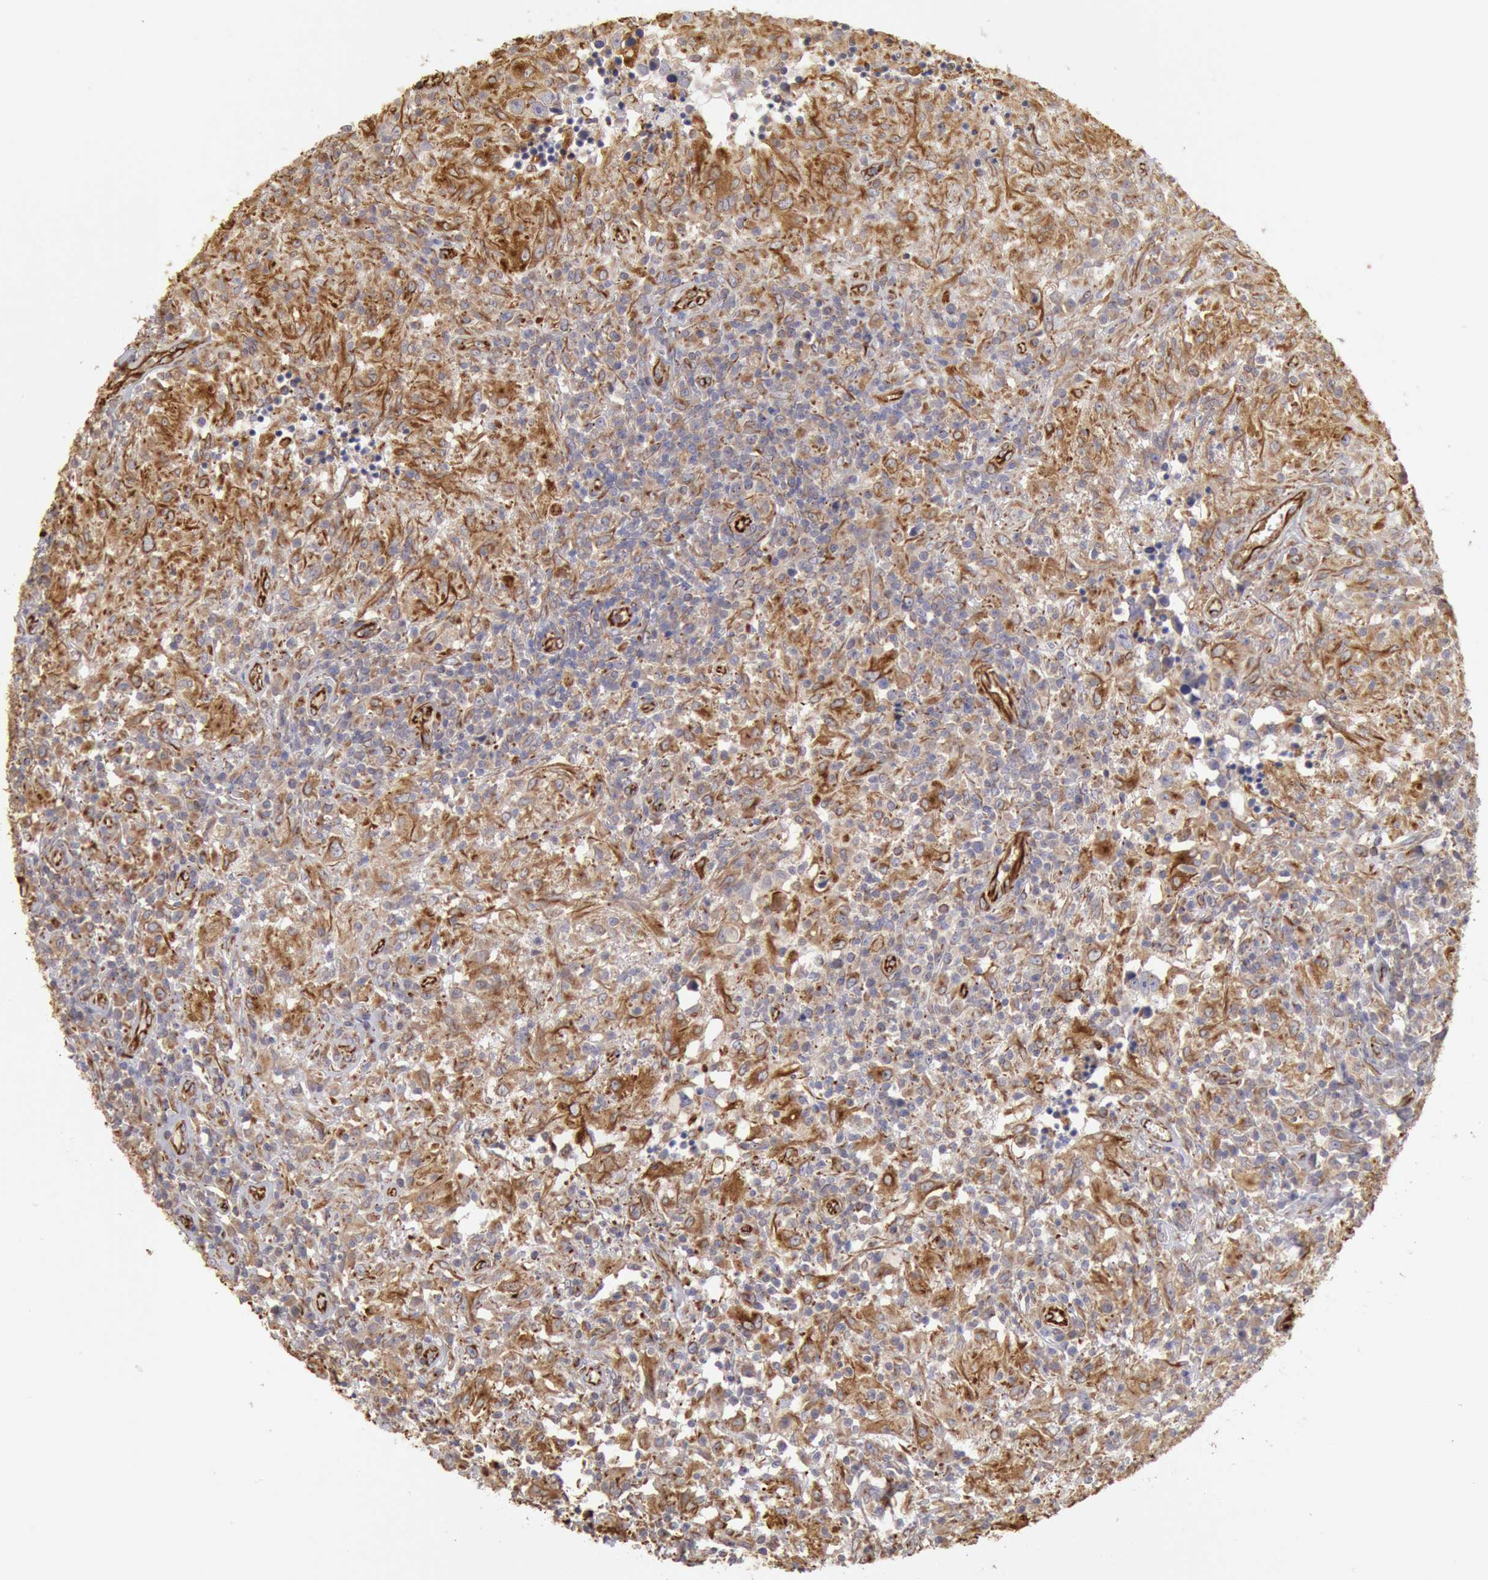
{"staining": {"intensity": "negative", "quantity": "none", "location": "none"}, "tissue": "testis cancer", "cell_type": "Tumor cells", "image_type": "cancer", "snomed": [{"axis": "morphology", "description": "Seminoma, NOS"}, {"axis": "topography", "description": "Testis"}], "caption": "Image shows no significant protein positivity in tumor cells of testis seminoma. Nuclei are stained in blue.", "gene": "RNF139", "patient": {"sex": "male", "age": 34}}